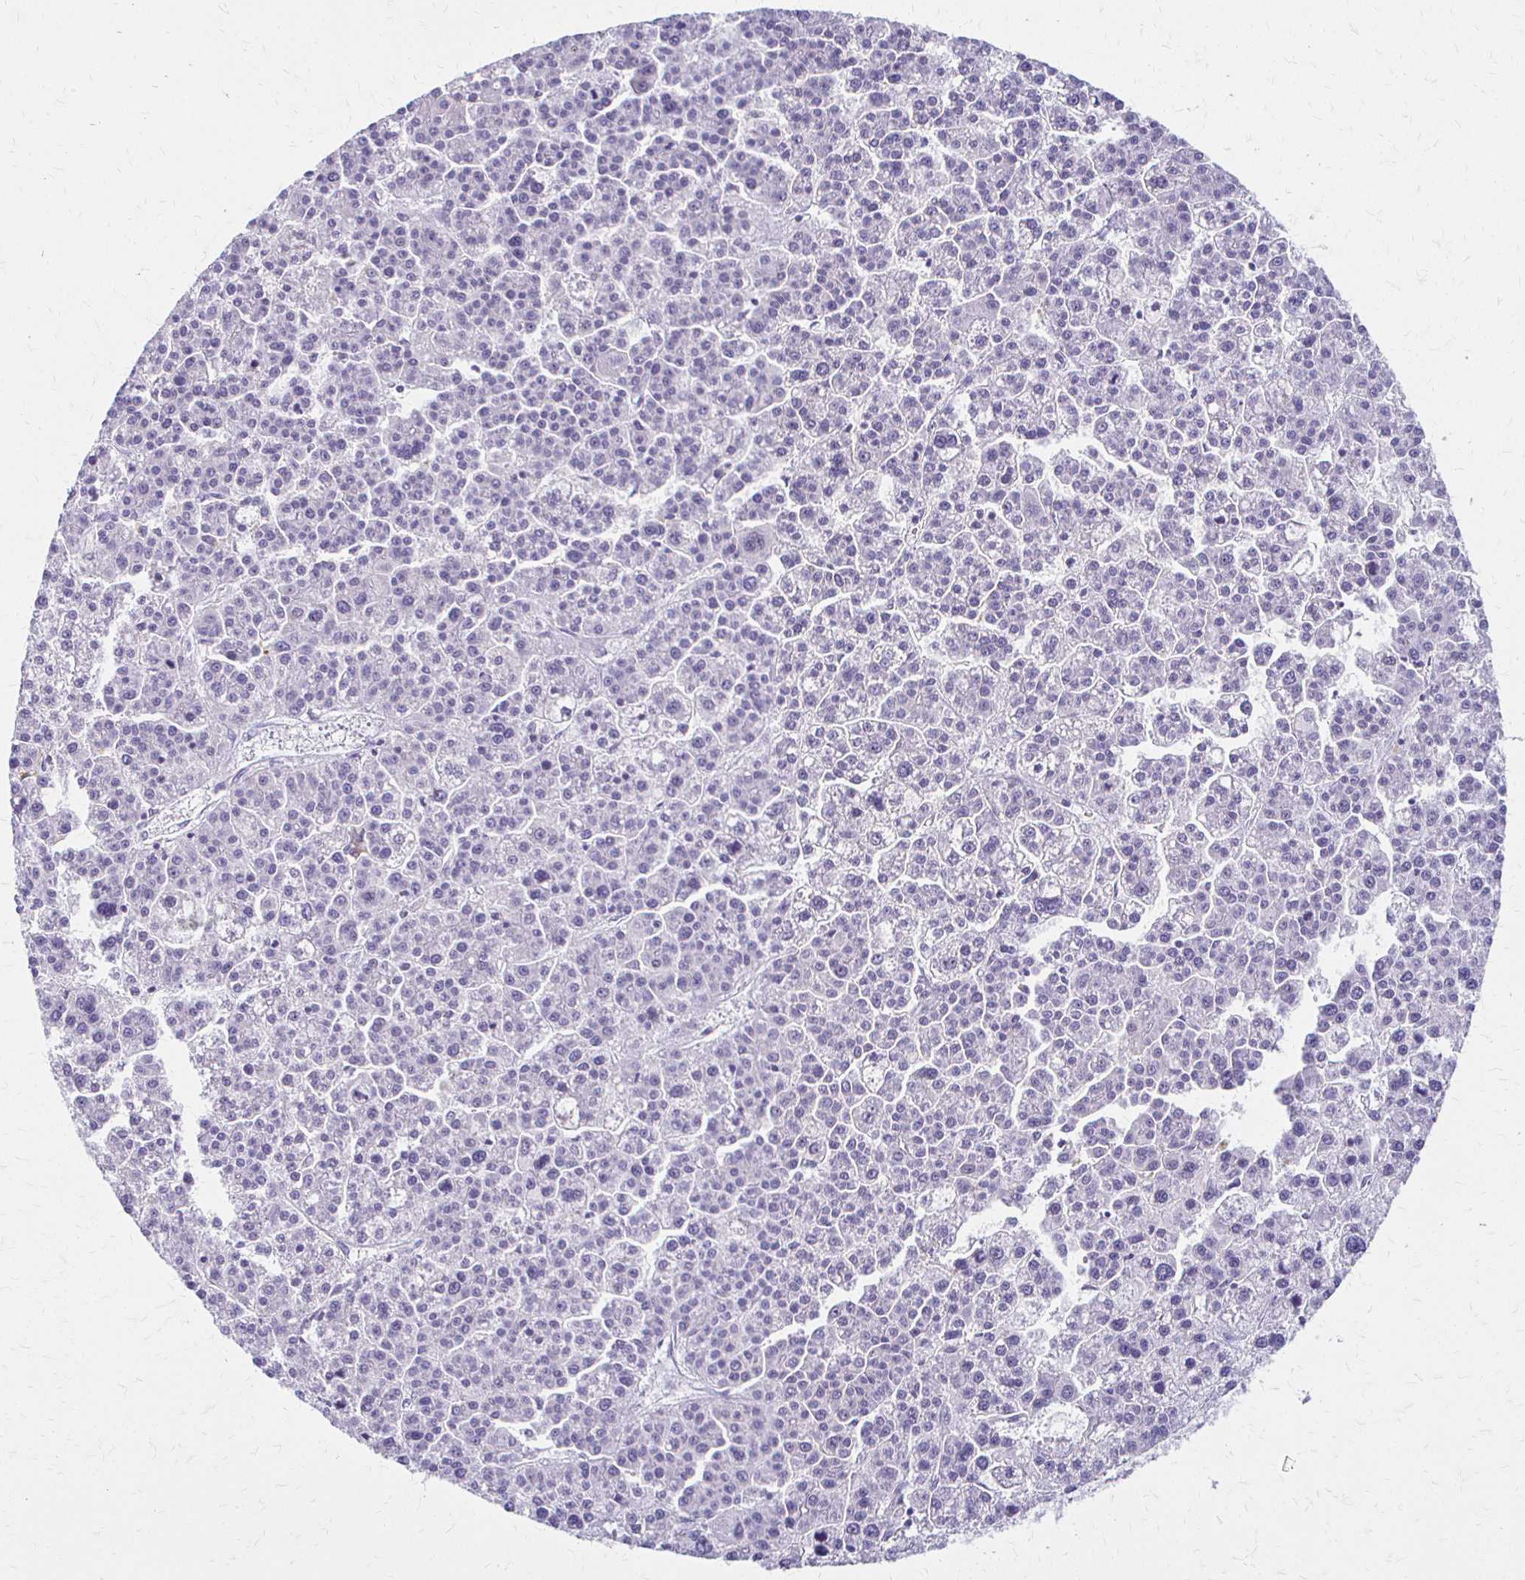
{"staining": {"intensity": "negative", "quantity": "none", "location": "none"}, "tissue": "liver cancer", "cell_type": "Tumor cells", "image_type": "cancer", "snomed": [{"axis": "morphology", "description": "Carcinoma, Hepatocellular, NOS"}, {"axis": "topography", "description": "Liver"}], "caption": "Micrograph shows no significant protein expression in tumor cells of hepatocellular carcinoma (liver).", "gene": "ACP5", "patient": {"sex": "female", "age": 58}}